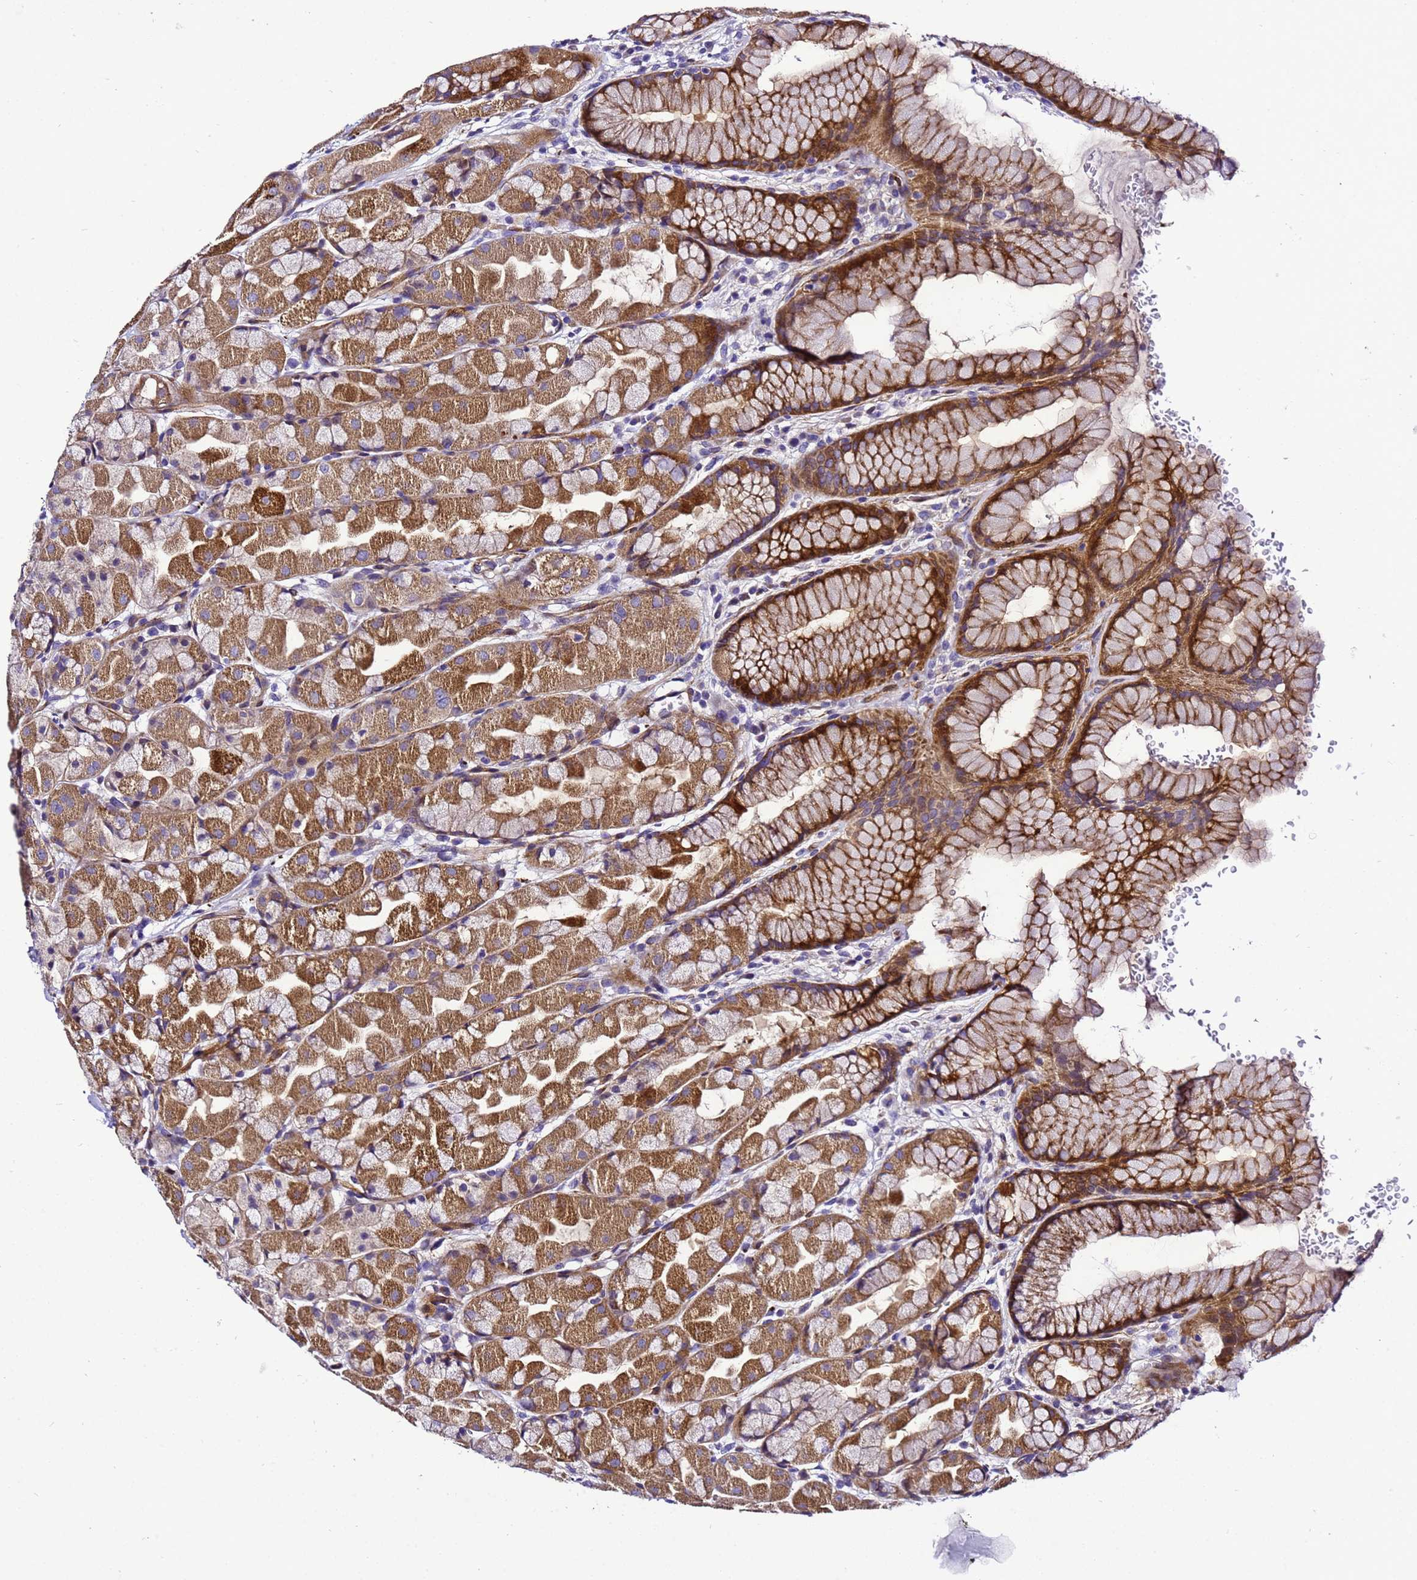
{"staining": {"intensity": "strong", "quantity": ">75%", "location": "cytoplasmic/membranous"}, "tissue": "stomach", "cell_type": "Glandular cells", "image_type": "normal", "snomed": [{"axis": "morphology", "description": "Normal tissue, NOS"}, {"axis": "topography", "description": "Stomach"}], "caption": "A high amount of strong cytoplasmic/membranous positivity is appreciated in approximately >75% of glandular cells in normal stomach. (Brightfield microscopy of DAB IHC at high magnification).", "gene": "ZNF417", "patient": {"sex": "male", "age": 57}}